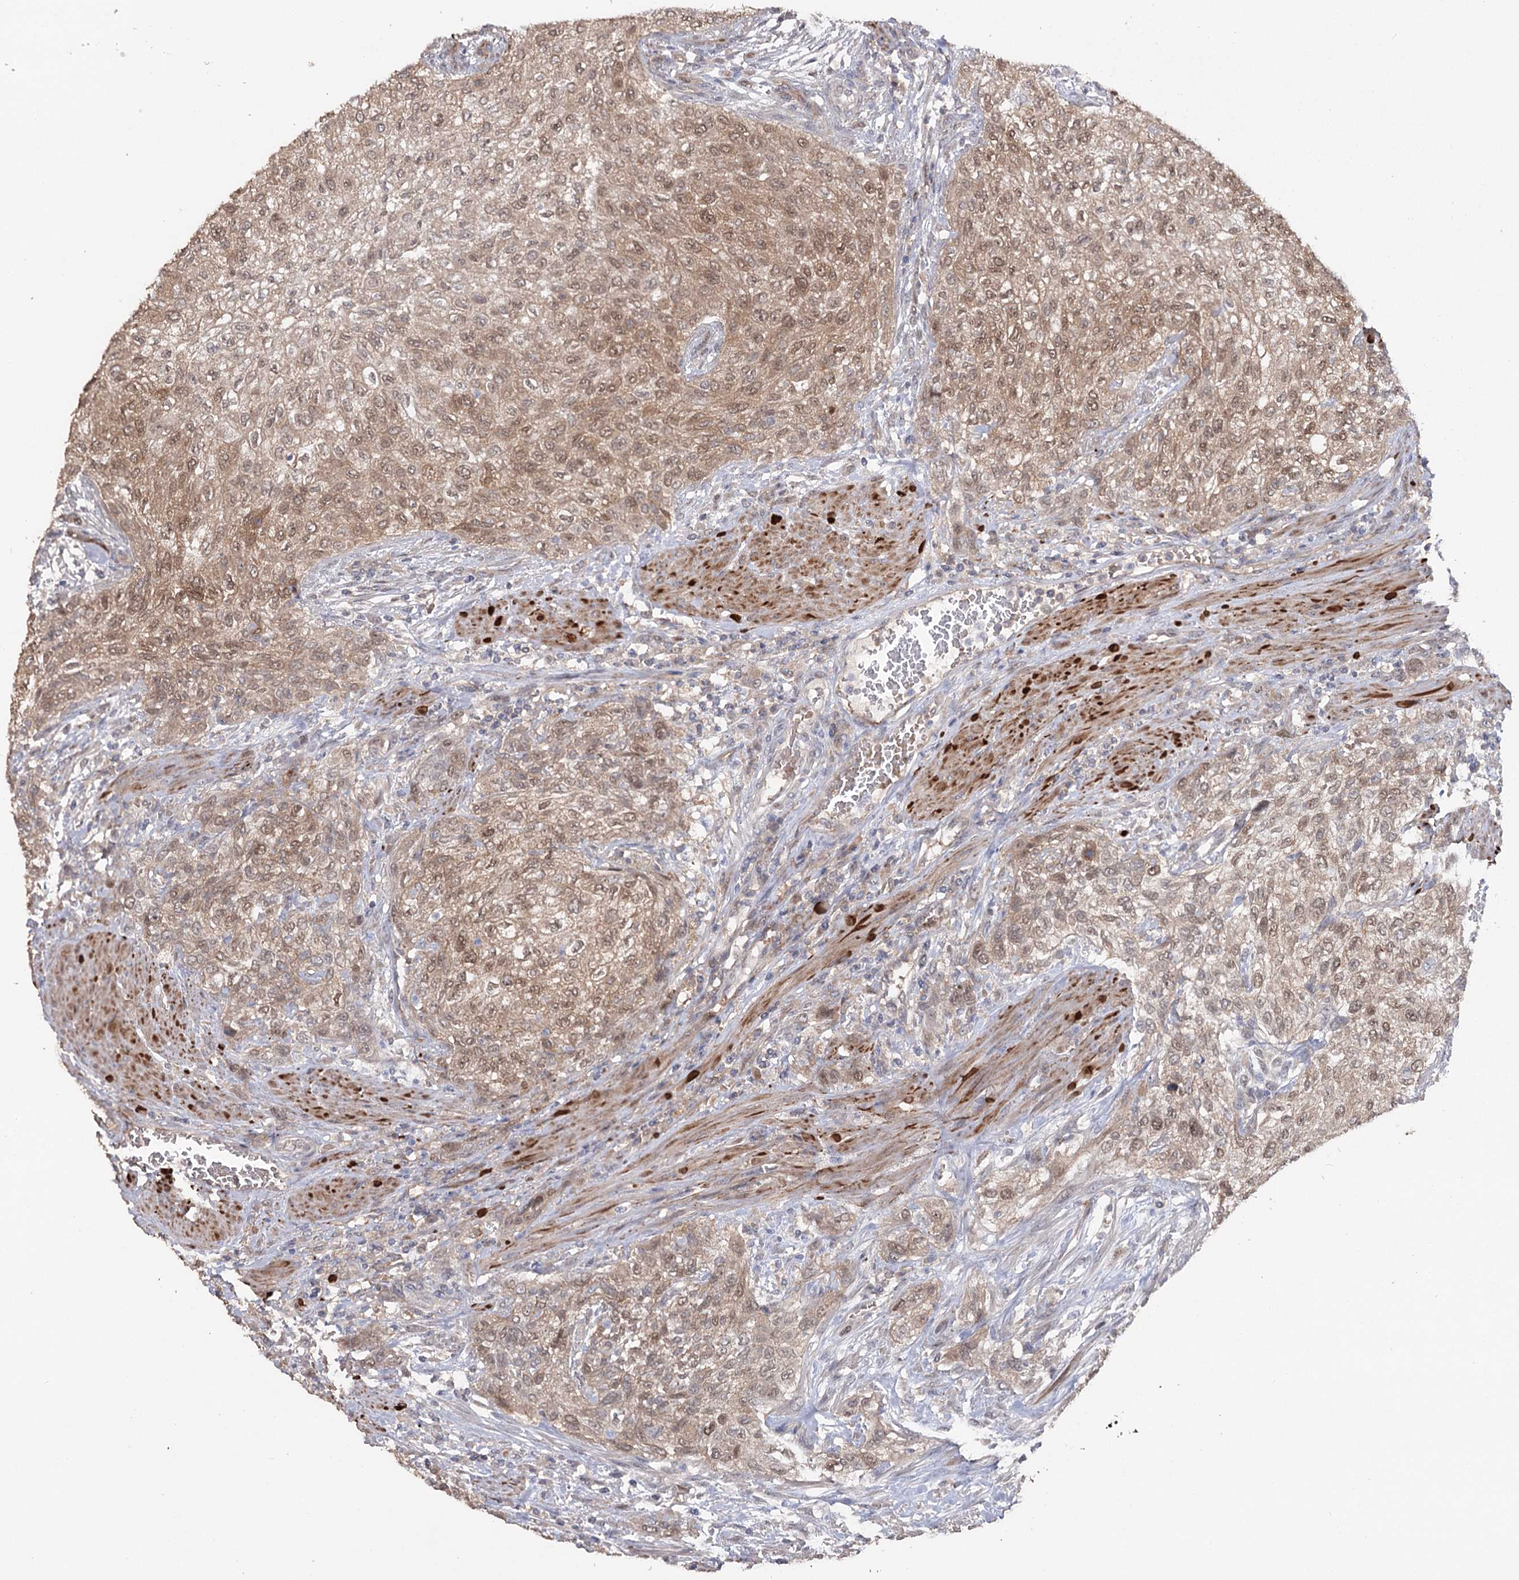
{"staining": {"intensity": "moderate", "quantity": ">75%", "location": "cytoplasmic/membranous,nuclear"}, "tissue": "urothelial cancer", "cell_type": "Tumor cells", "image_type": "cancer", "snomed": [{"axis": "morphology", "description": "Urothelial carcinoma, High grade"}, {"axis": "topography", "description": "Urinary bladder"}], "caption": "Protein expression analysis of urothelial cancer demonstrates moderate cytoplasmic/membranous and nuclear staining in about >75% of tumor cells.", "gene": "MAP3K13", "patient": {"sex": "male", "age": 35}}